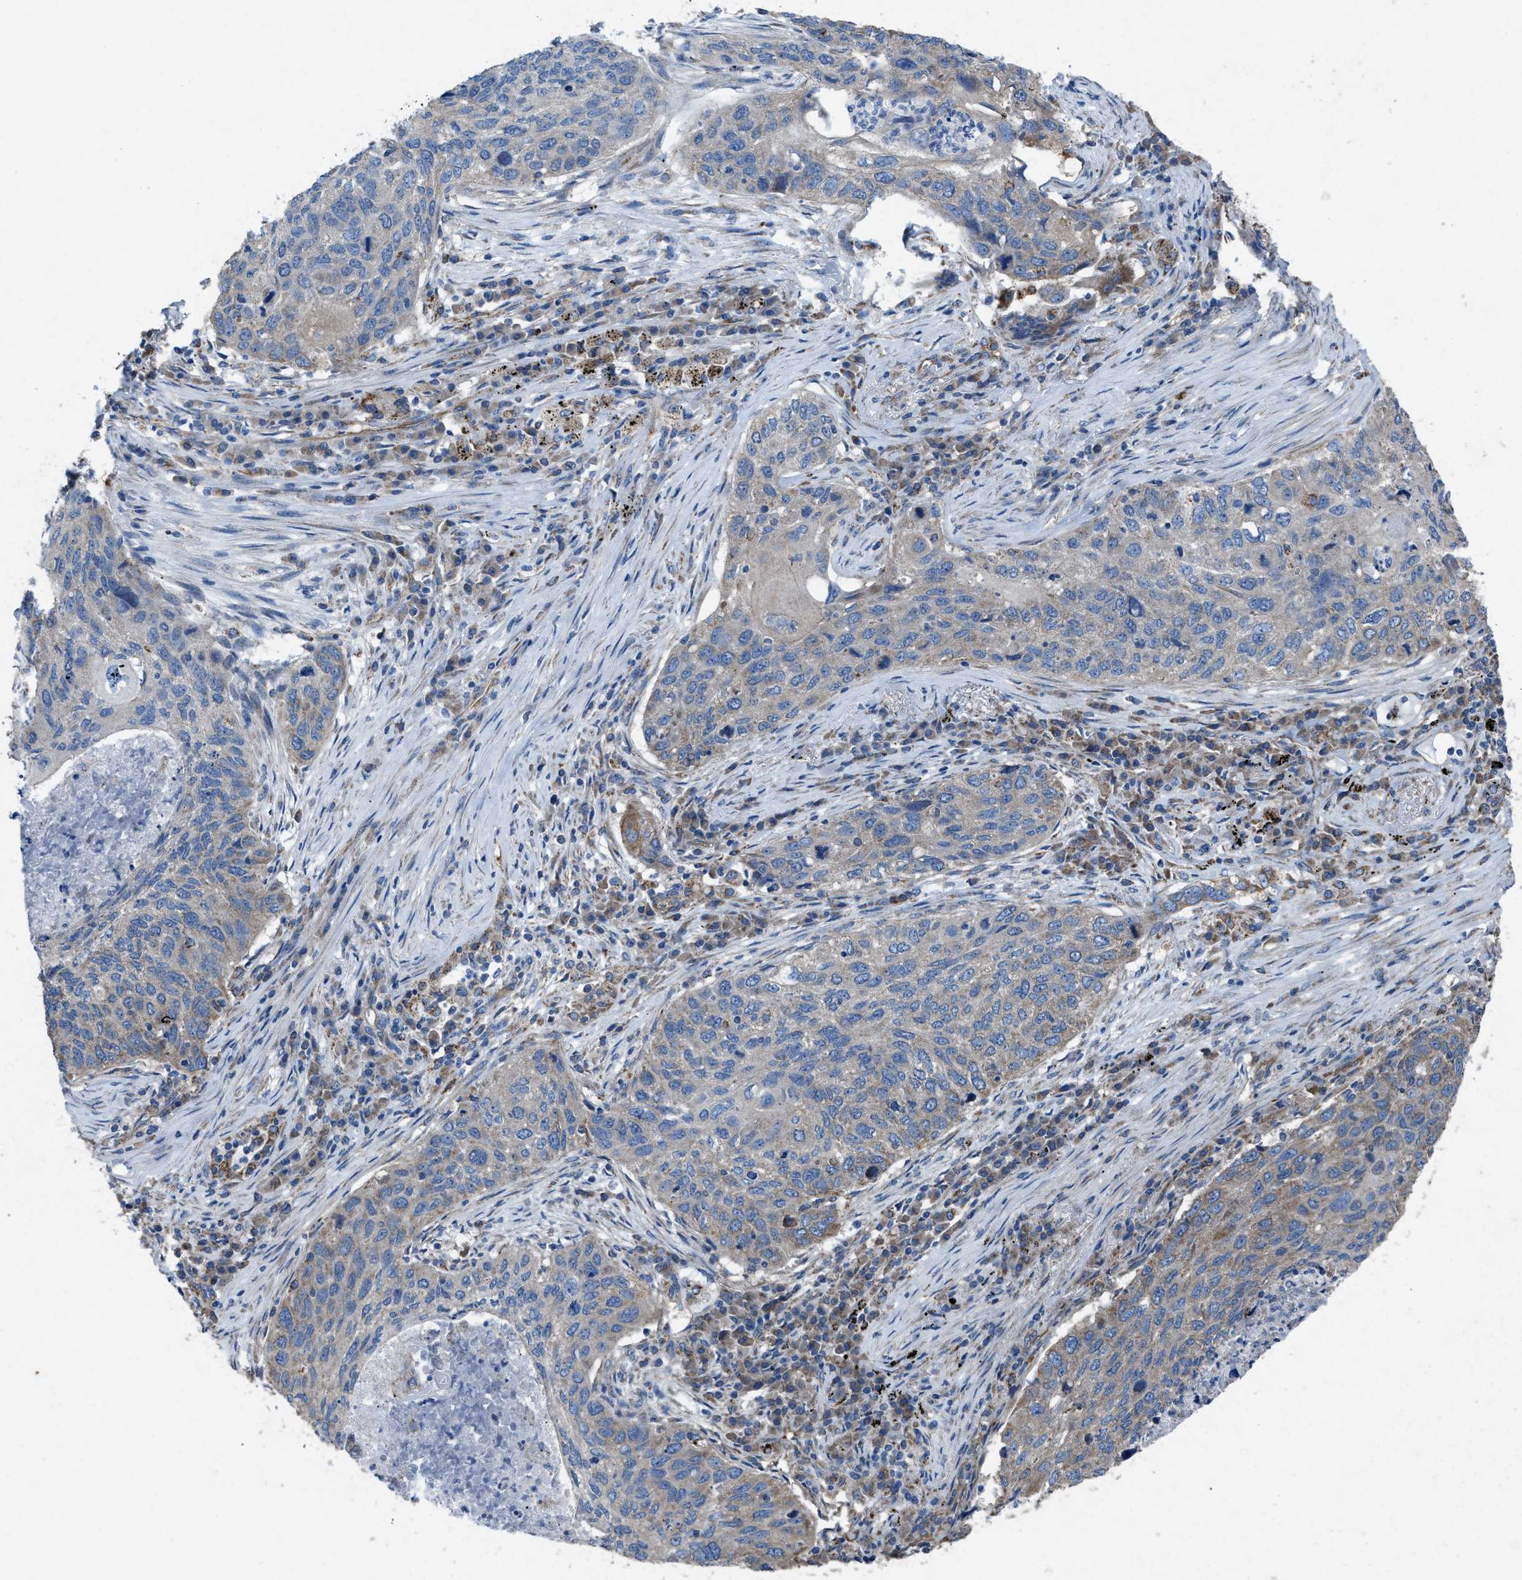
{"staining": {"intensity": "weak", "quantity": "25%-75%", "location": "cytoplasmic/membranous"}, "tissue": "lung cancer", "cell_type": "Tumor cells", "image_type": "cancer", "snomed": [{"axis": "morphology", "description": "Squamous cell carcinoma, NOS"}, {"axis": "topography", "description": "Lung"}], "caption": "IHC (DAB (3,3'-diaminobenzidine)) staining of human lung squamous cell carcinoma demonstrates weak cytoplasmic/membranous protein staining in about 25%-75% of tumor cells.", "gene": "DOLPP1", "patient": {"sex": "female", "age": 63}}